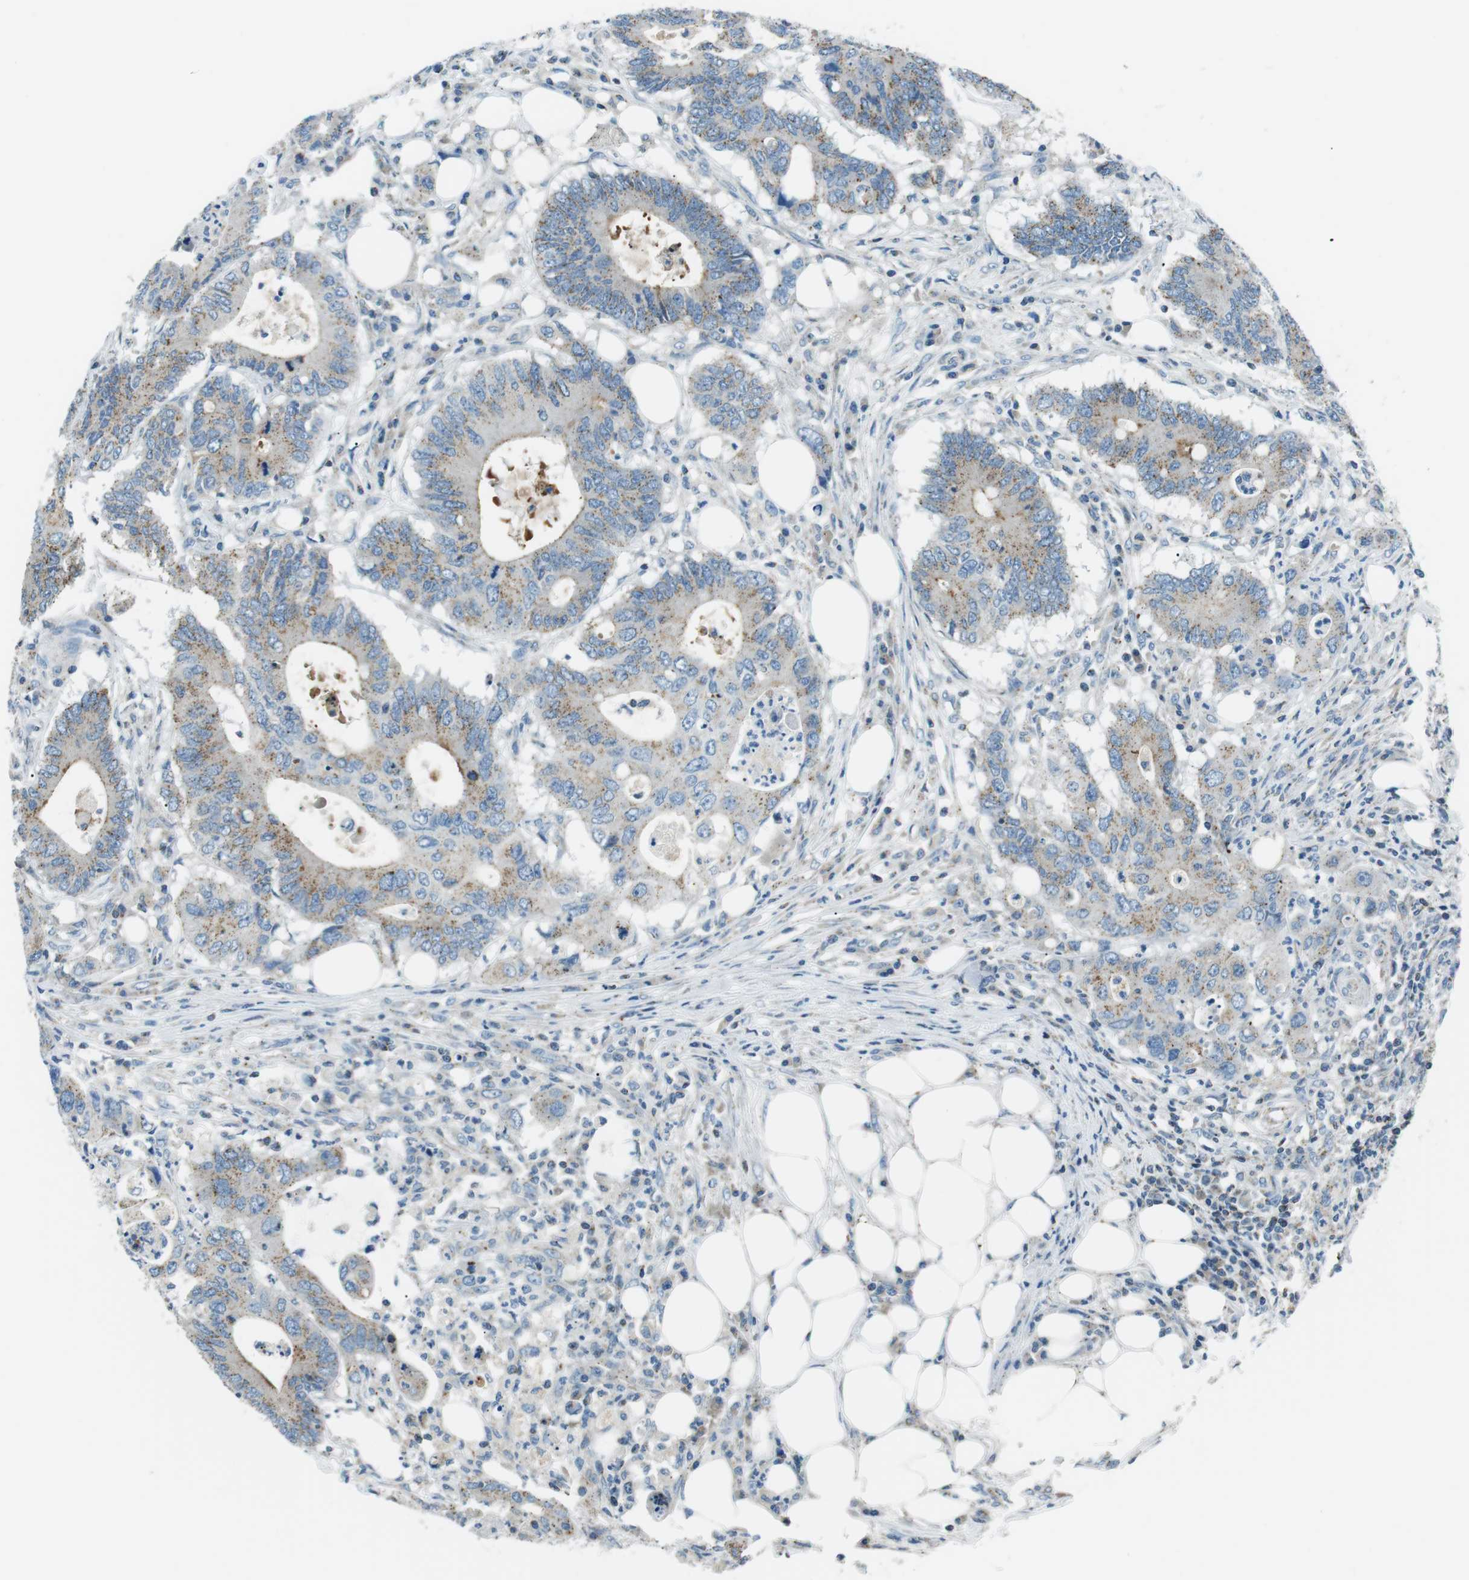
{"staining": {"intensity": "weak", "quantity": ">75%", "location": "cytoplasmic/membranous"}, "tissue": "colorectal cancer", "cell_type": "Tumor cells", "image_type": "cancer", "snomed": [{"axis": "morphology", "description": "Adenocarcinoma, NOS"}, {"axis": "topography", "description": "Colon"}], "caption": "This micrograph shows colorectal cancer stained with IHC to label a protein in brown. The cytoplasmic/membranous of tumor cells show weak positivity for the protein. Nuclei are counter-stained blue.", "gene": "FAM3B", "patient": {"sex": "male", "age": 71}}